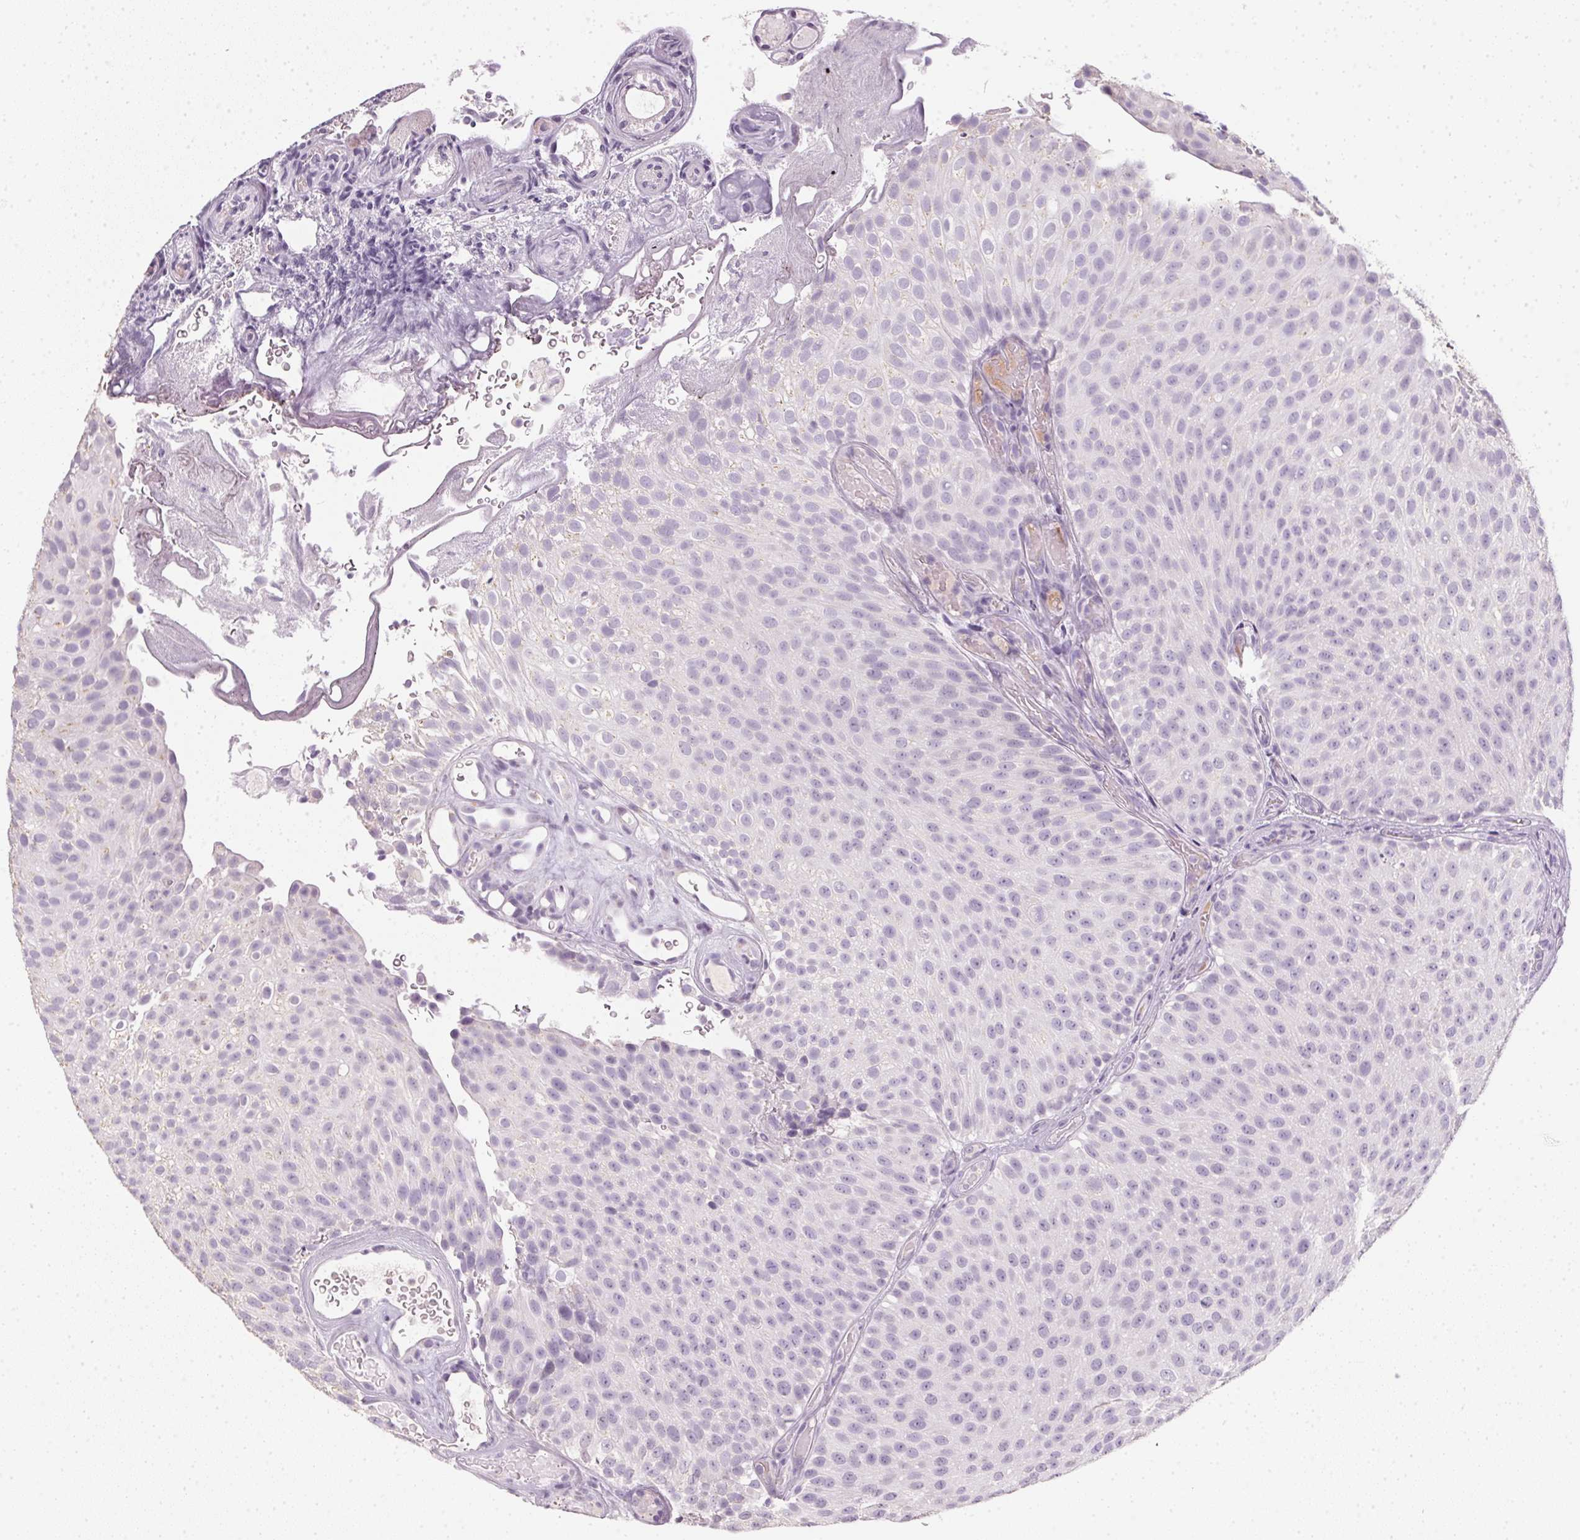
{"staining": {"intensity": "negative", "quantity": "none", "location": "none"}, "tissue": "urothelial cancer", "cell_type": "Tumor cells", "image_type": "cancer", "snomed": [{"axis": "morphology", "description": "Urothelial carcinoma, Low grade"}, {"axis": "topography", "description": "Urinary bladder"}], "caption": "There is no significant positivity in tumor cells of low-grade urothelial carcinoma.", "gene": "TMEM72", "patient": {"sex": "male", "age": 78}}